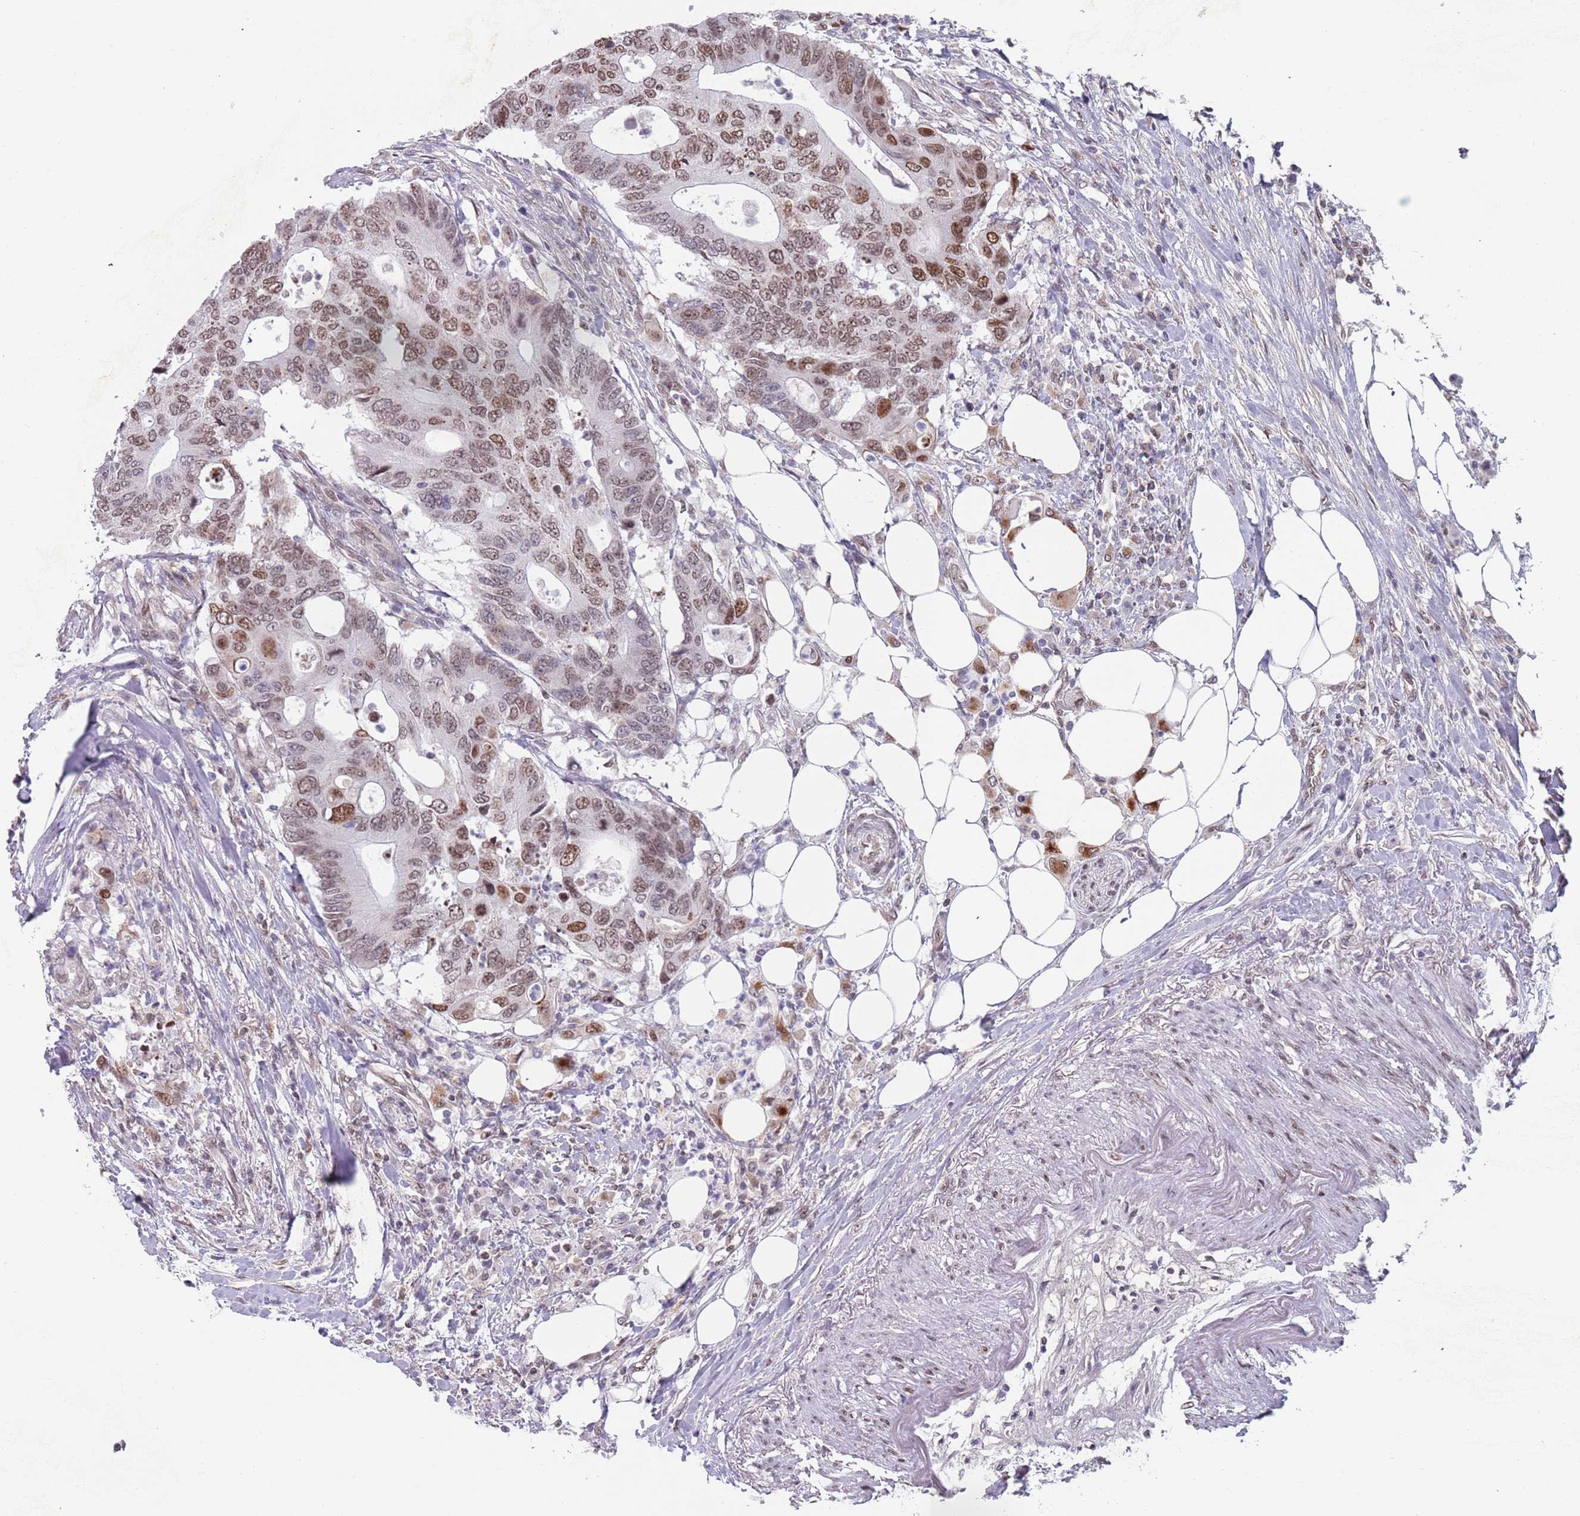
{"staining": {"intensity": "moderate", "quantity": ">75%", "location": "nuclear"}, "tissue": "colorectal cancer", "cell_type": "Tumor cells", "image_type": "cancer", "snomed": [{"axis": "morphology", "description": "Adenocarcinoma, NOS"}, {"axis": "topography", "description": "Colon"}], "caption": "Colorectal cancer stained with DAB (3,3'-diaminobenzidine) IHC reveals medium levels of moderate nuclear staining in approximately >75% of tumor cells.", "gene": "MFSD12", "patient": {"sex": "male", "age": 71}}